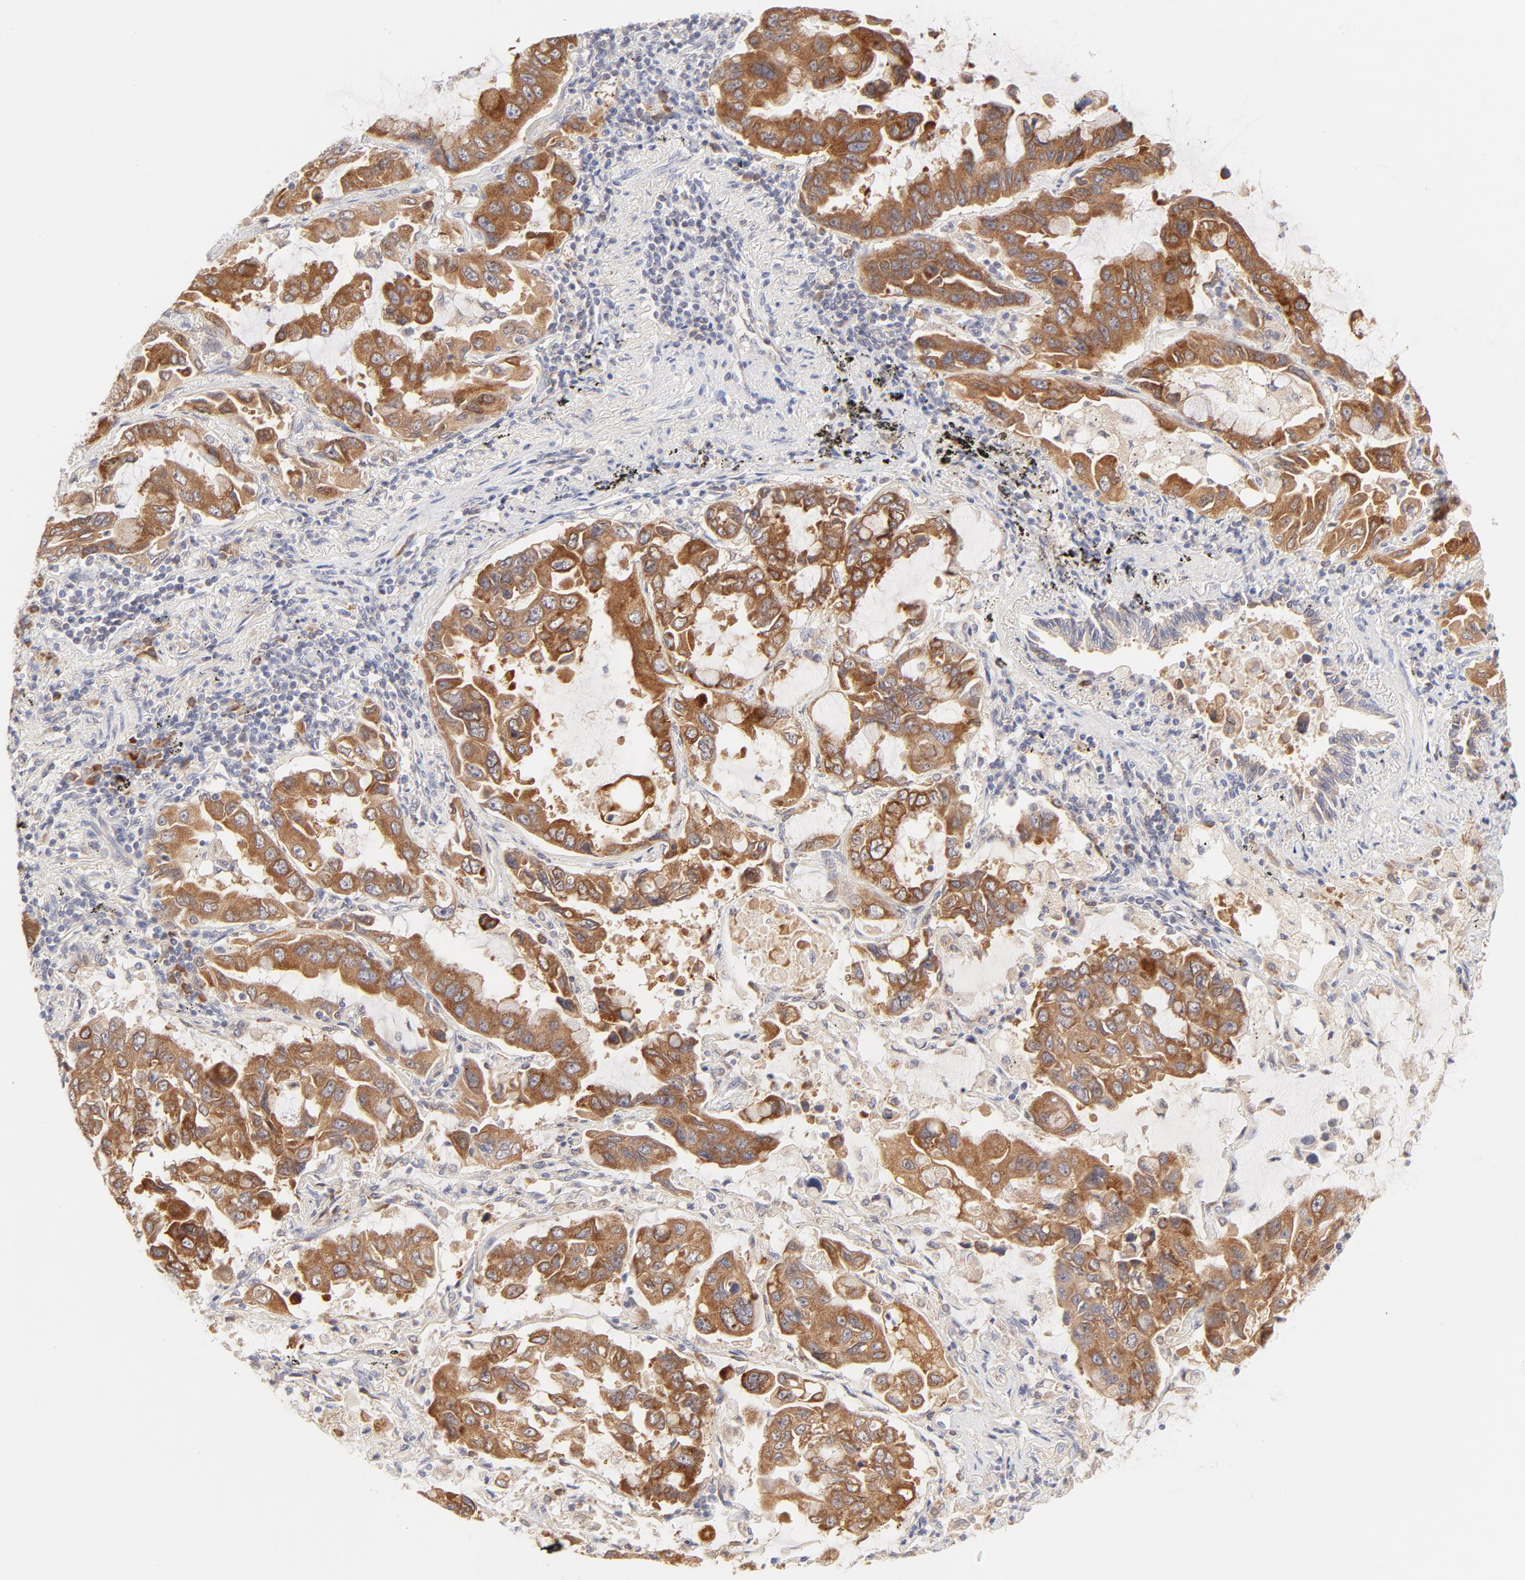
{"staining": {"intensity": "moderate", "quantity": ">75%", "location": "cytoplasmic/membranous"}, "tissue": "lung cancer", "cell_type": "Tumor cells", "image_type": "cancer", "snomed": [{"axis": "morphology", "description": "Adenocarcinoma, NOS"}, {"axis": "topography", "description": "Lung"}], "caption": "IHC photomicrograph of neoplastic tissue: human adenocarcinoma (lung) stained using IHC reveals medium levels of moderate protein expression localized specifically in the cytoplasmic/membranous of tumor cells, appearing as a cytoplasmic/membranous brown color.", "gene": "RPS6KA1", "patient": {"sex": "male", "age": 64}}